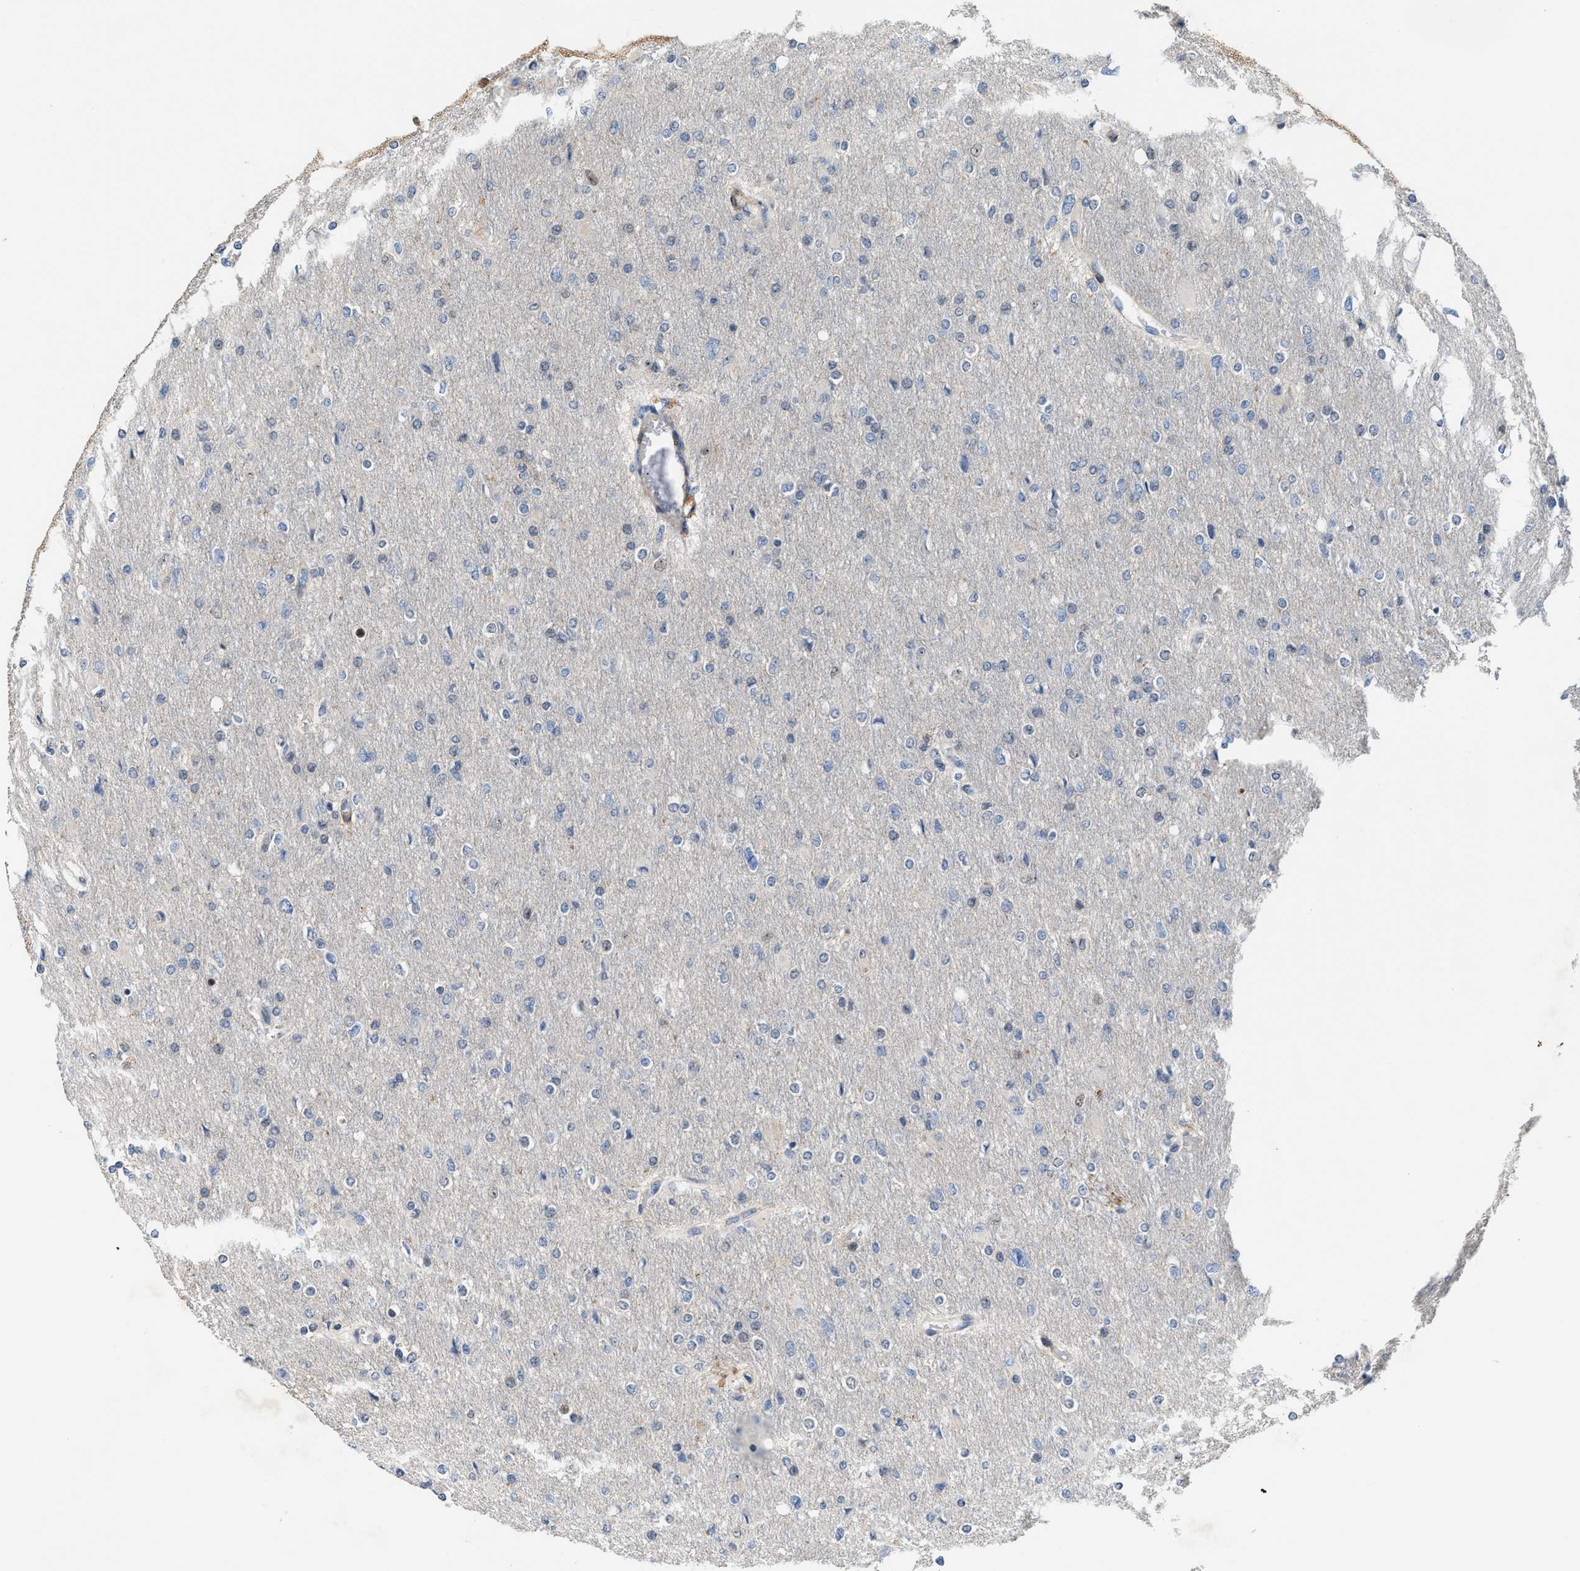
{"staining": {"intensity": "moderate", "quantity": "<25%", "location": "nuclear"}, "tissue": "glioma", "cell_type": "Tumor cells", "image_type": "cancer", "snomed": [{"axis": "morphology", "description": "Glioma, malignant, High grade"}, {"axis": "topography", "description": "Cerebral cortex"}], "caption": "A histopathology image of malignant glioma (high-grade) stained for a protein exhibits moderate nuclear brown staining in tumor cells.", "gene": "ZNF783", "patient": {"sex": "female", "age": 36}}